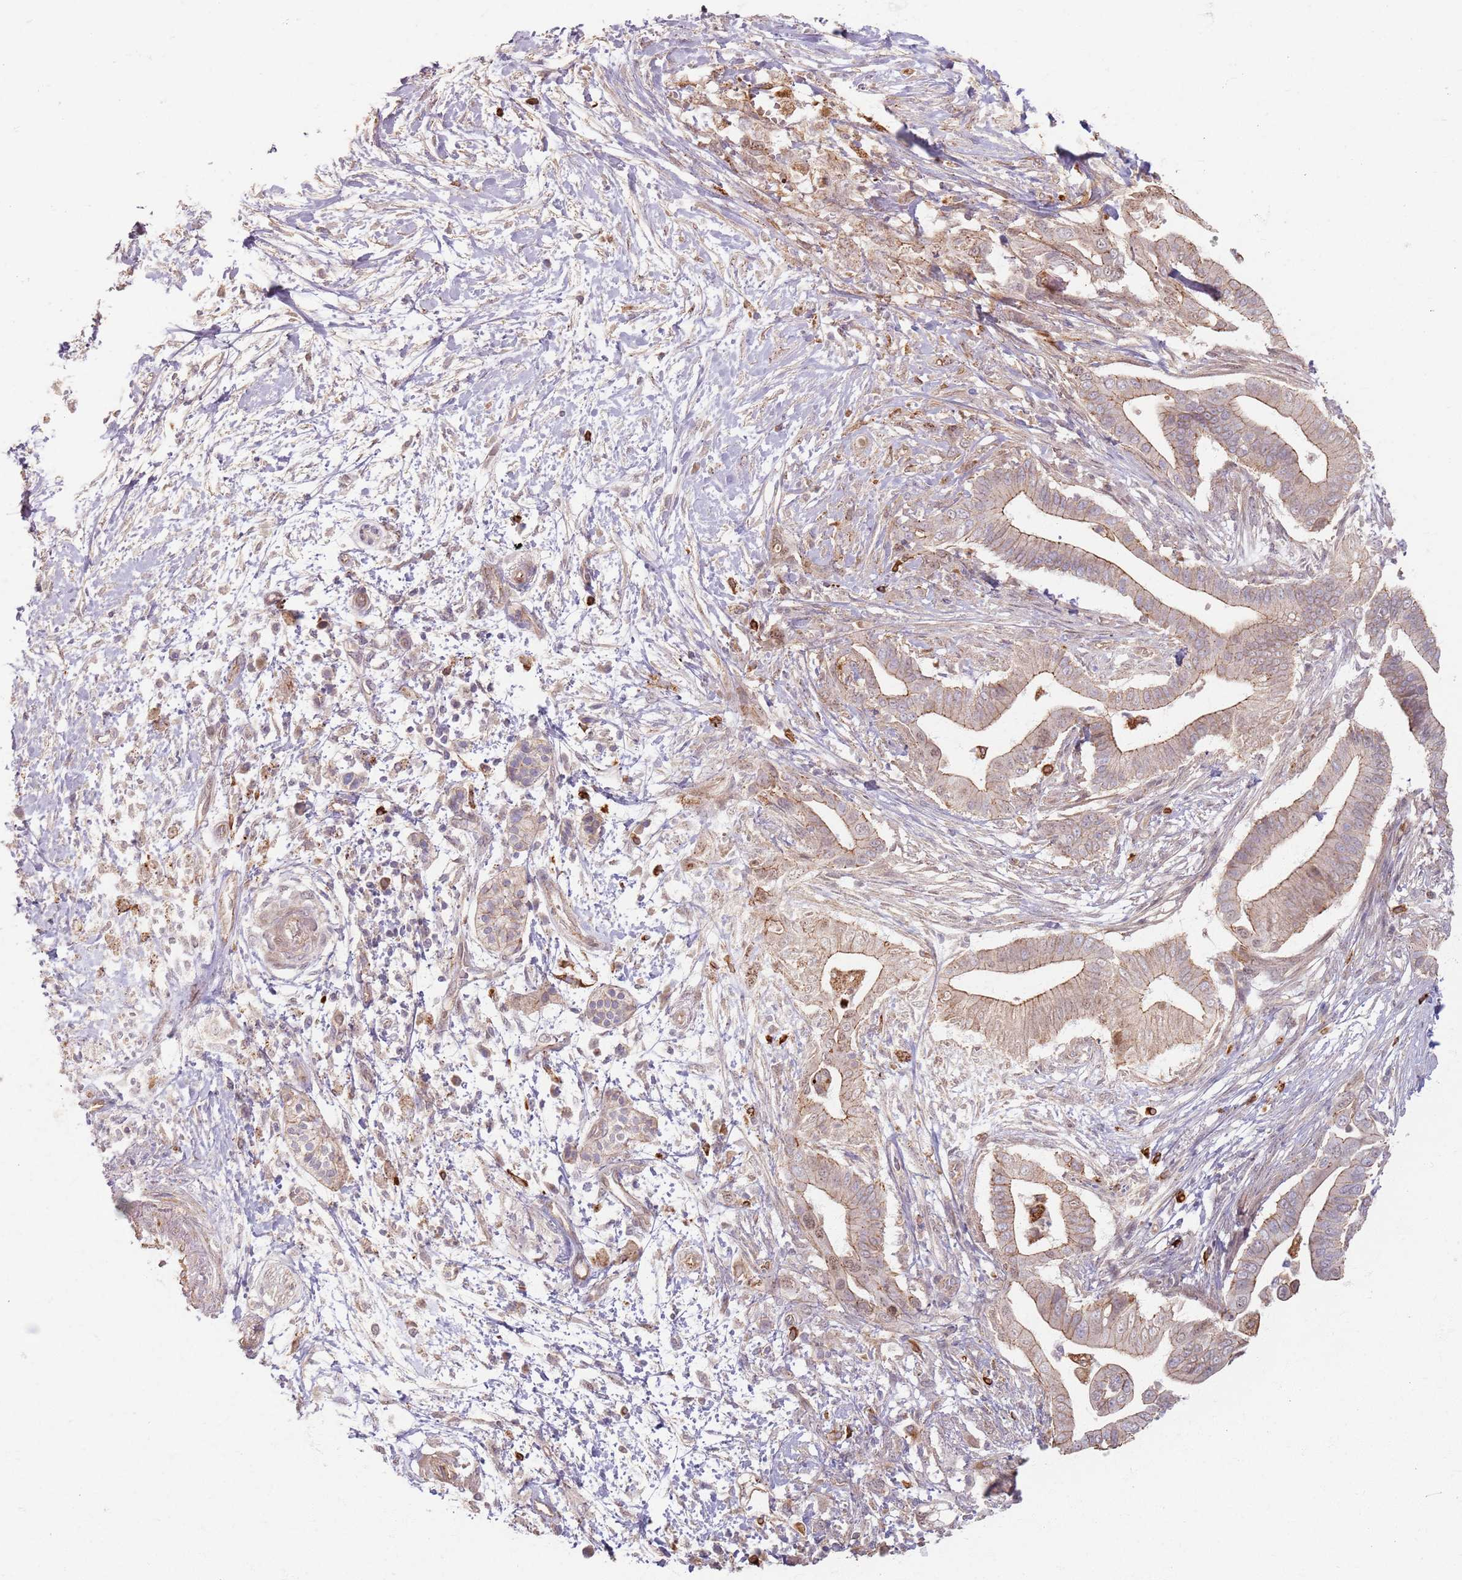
{"staining": {"intensity": "weak", "quantity": ">75%", "location": "cytoplasmic/membranous"}, "tissue": "pancreatic cancer", "cell_type": "Tumor cells", "image_type": "cancer", "snomed": [{"axis": "morphology", "description": "Adenocarcinoma, NOS"}, {"axis": "topography", "description": "Pancreas"}], "caption": "Brown immunohistochemical staining in pancreatic adenocarcinoma demonstrates weak cytoplasmic/membranous expression in approximately >75% of tumor cells. The protein of interest is shown in brown color, while the nuclei are stained blue.", "gene": "KCNA5", "patient": {"sex": "male", "age": 68}}